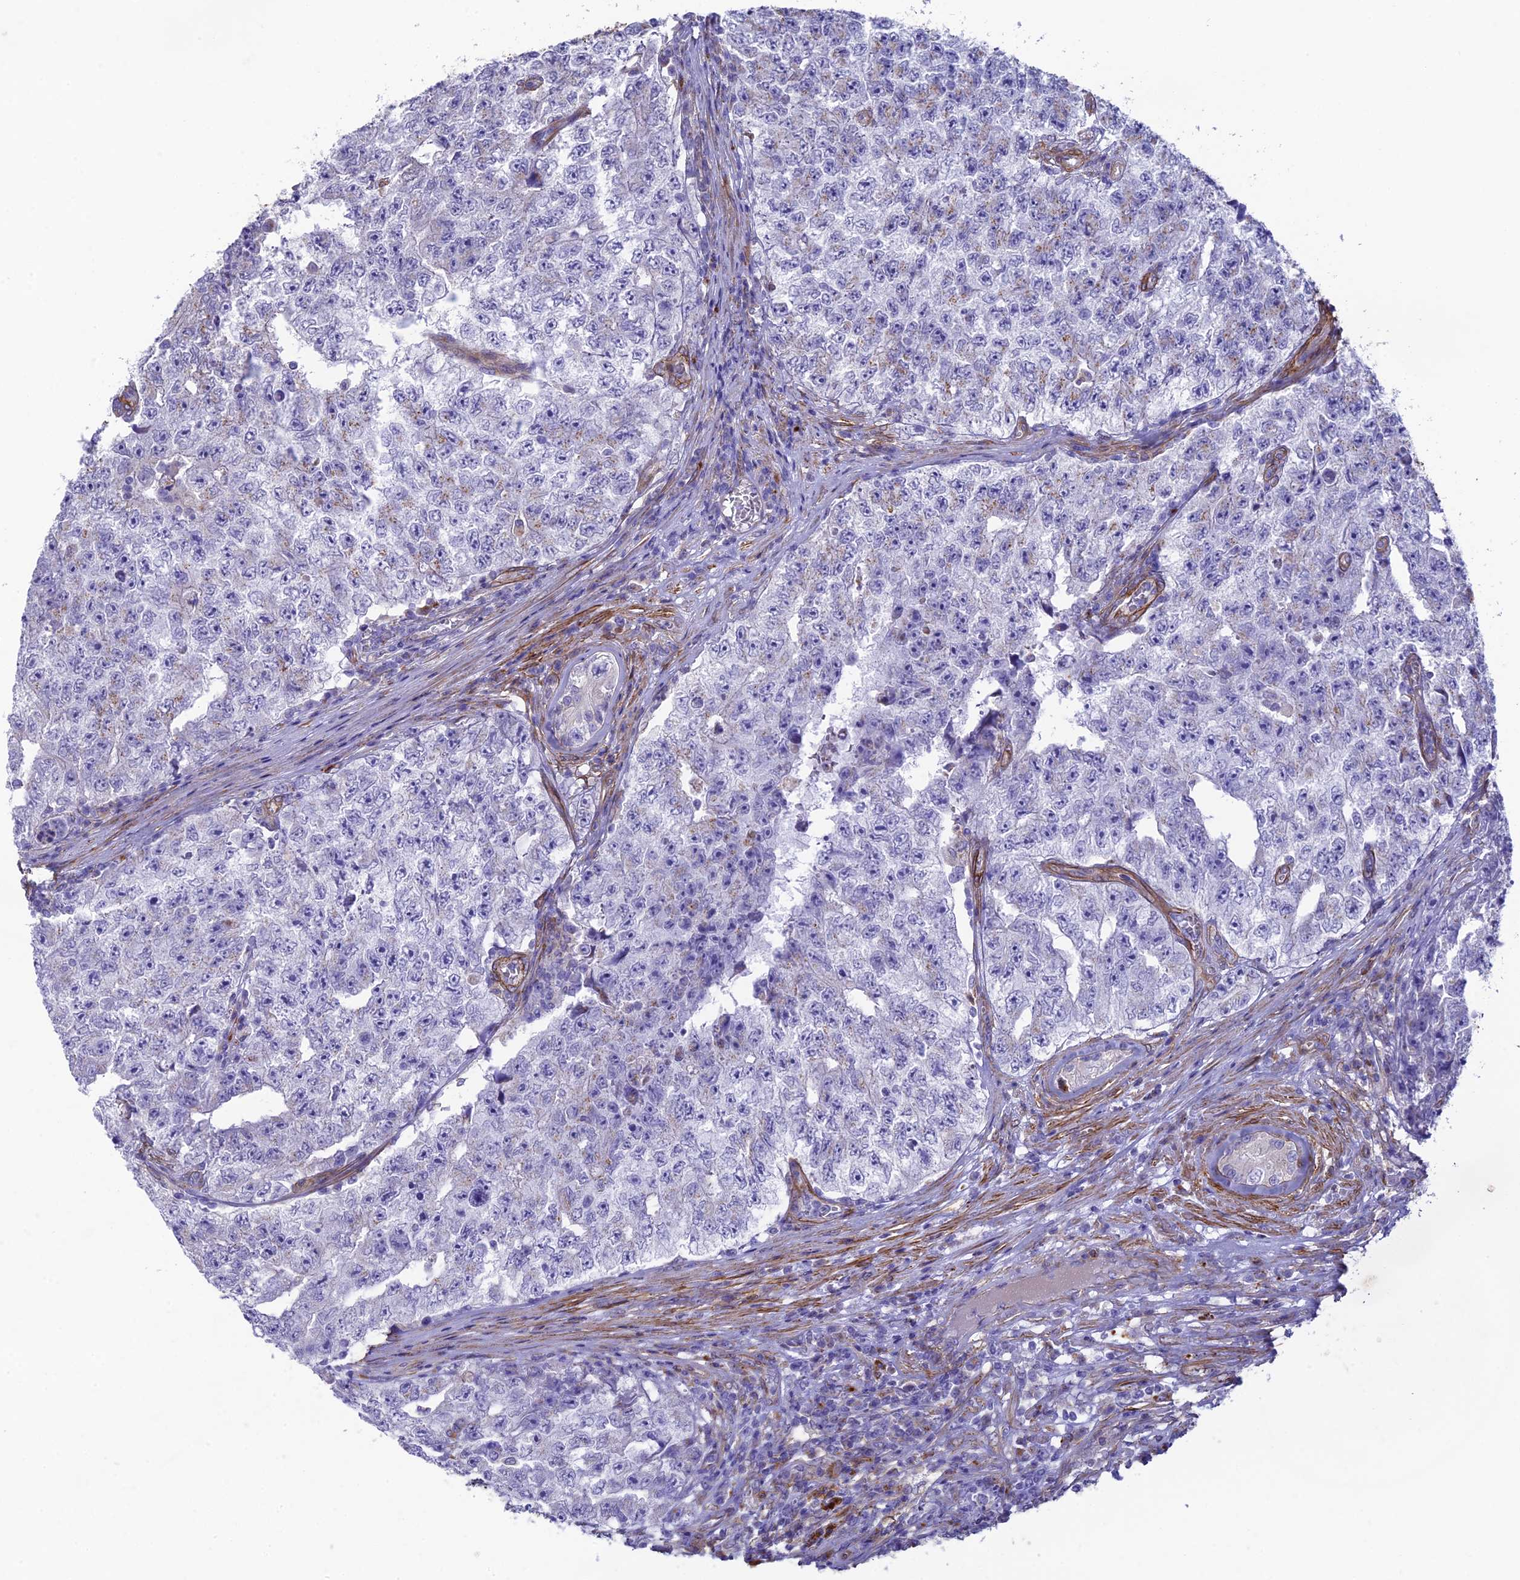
{"staining": {"intensity": "negative", "quantity": "none", "location": "none"}, "tissue": "testis cancer", "cell_type": "Tumor cells", "image_type": "cancer", "snomed": [{"axis": "morphology", "description": "Carcinoma, Embryonal, NOS"}, {"axis": "topography", "description": "Testis"}], "caption": "High magnification brightfield microscopy of testis embryonal carcinoma stained with DAB (brown) and counterstained with hematoxylin (blue): tumor cells show no significant staining.", "gene": "TNS1", "patient": {"sex": "male", "age": 17}}